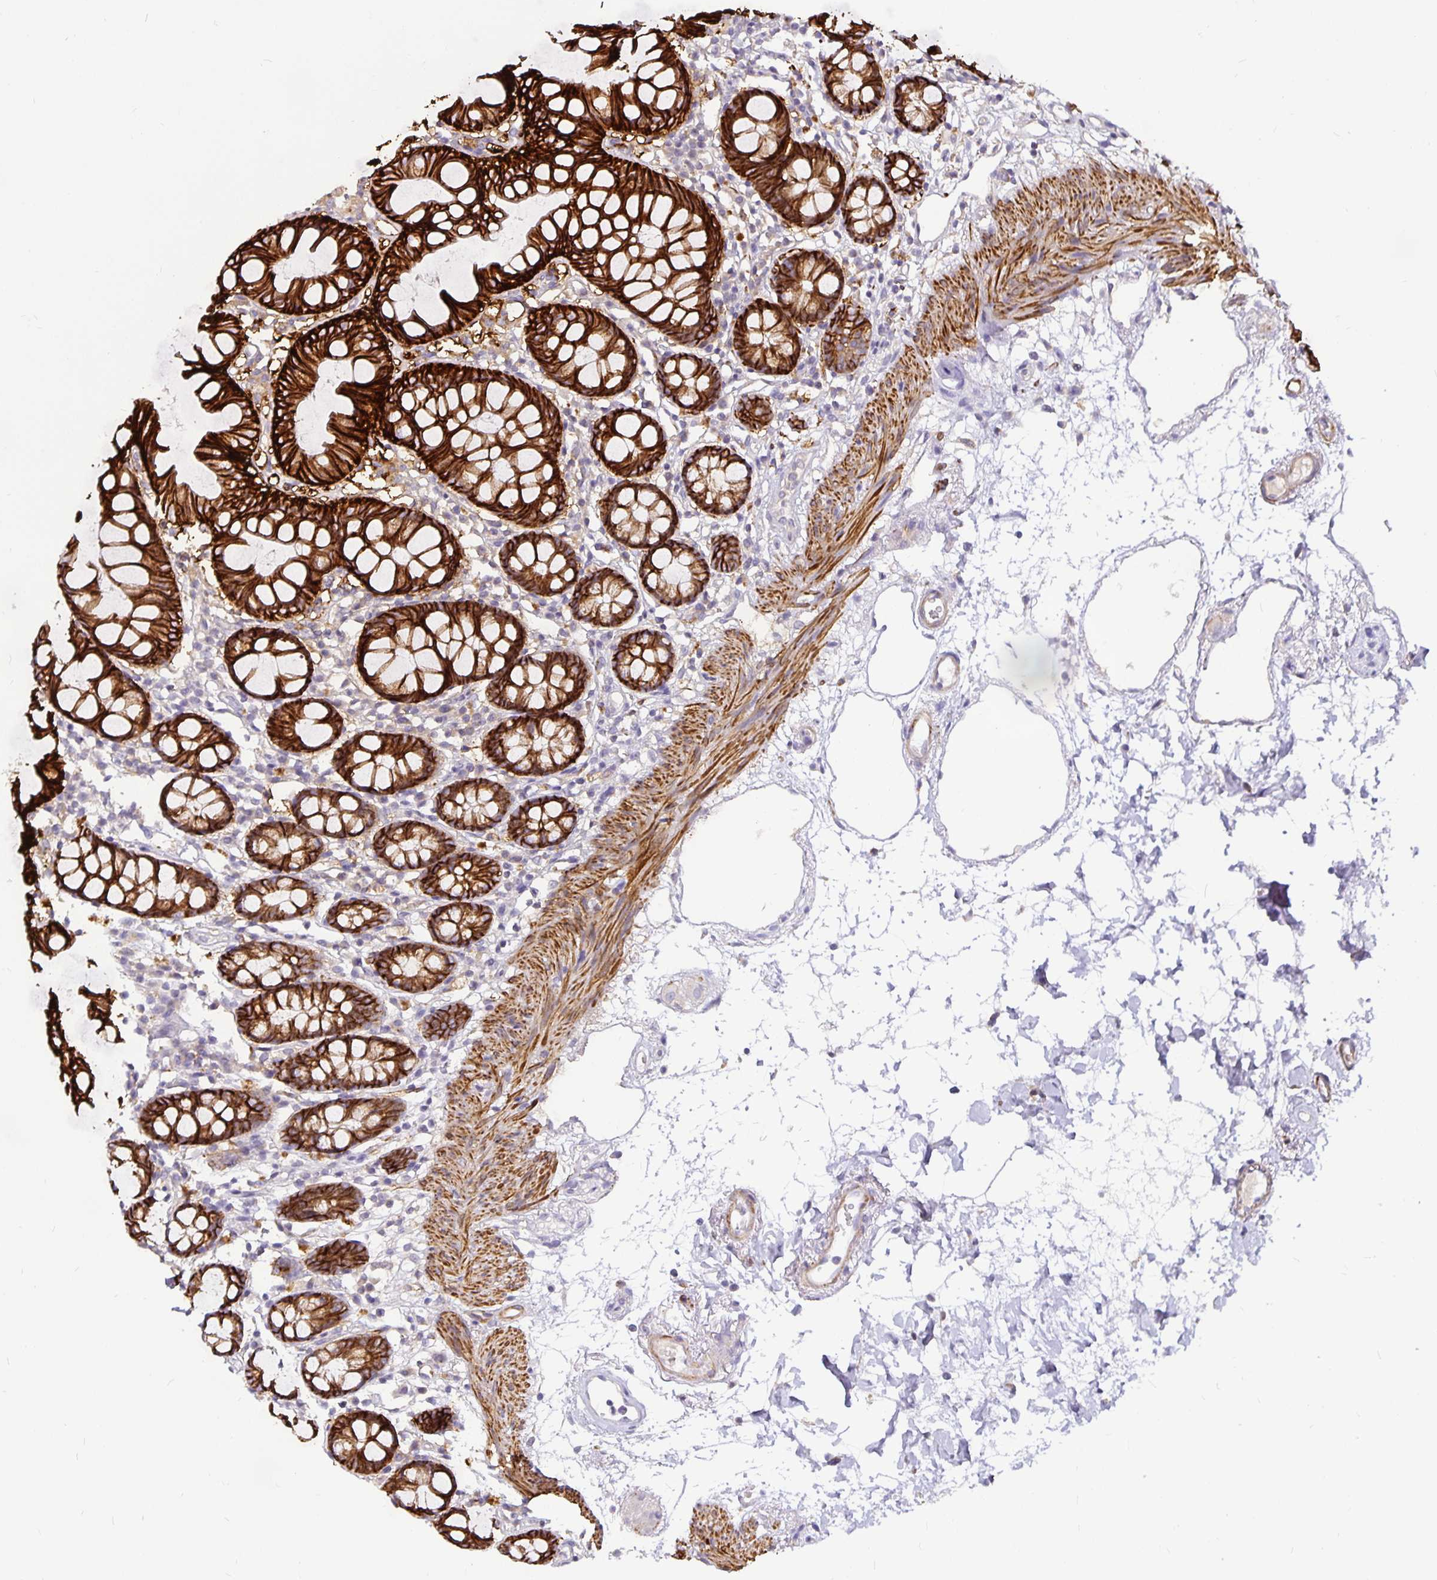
{"staining": {"intensity": "weak", "quantity": "25%-75%", "location": "cytoplasmic/membranous"}, "tissue": "colon", "cell_type": "Endothelial cells", "image_type": "normal", "snomed": [{"axis": "morphology", "description": "Normal tissue, NOS"}, {"axis": "topography", "description": "Colon"}], "caption": "High-magnification brightfield microscopy of benign colon stained with DAB (brown) and counterstained with hematoxylin (blue). endothelial cells exhibit weak cytoplasmic/membranous expression is identified in approximately25%-75% of cells.", "gene": "CA12", "patient": {"sex": "female", "age": 84}}